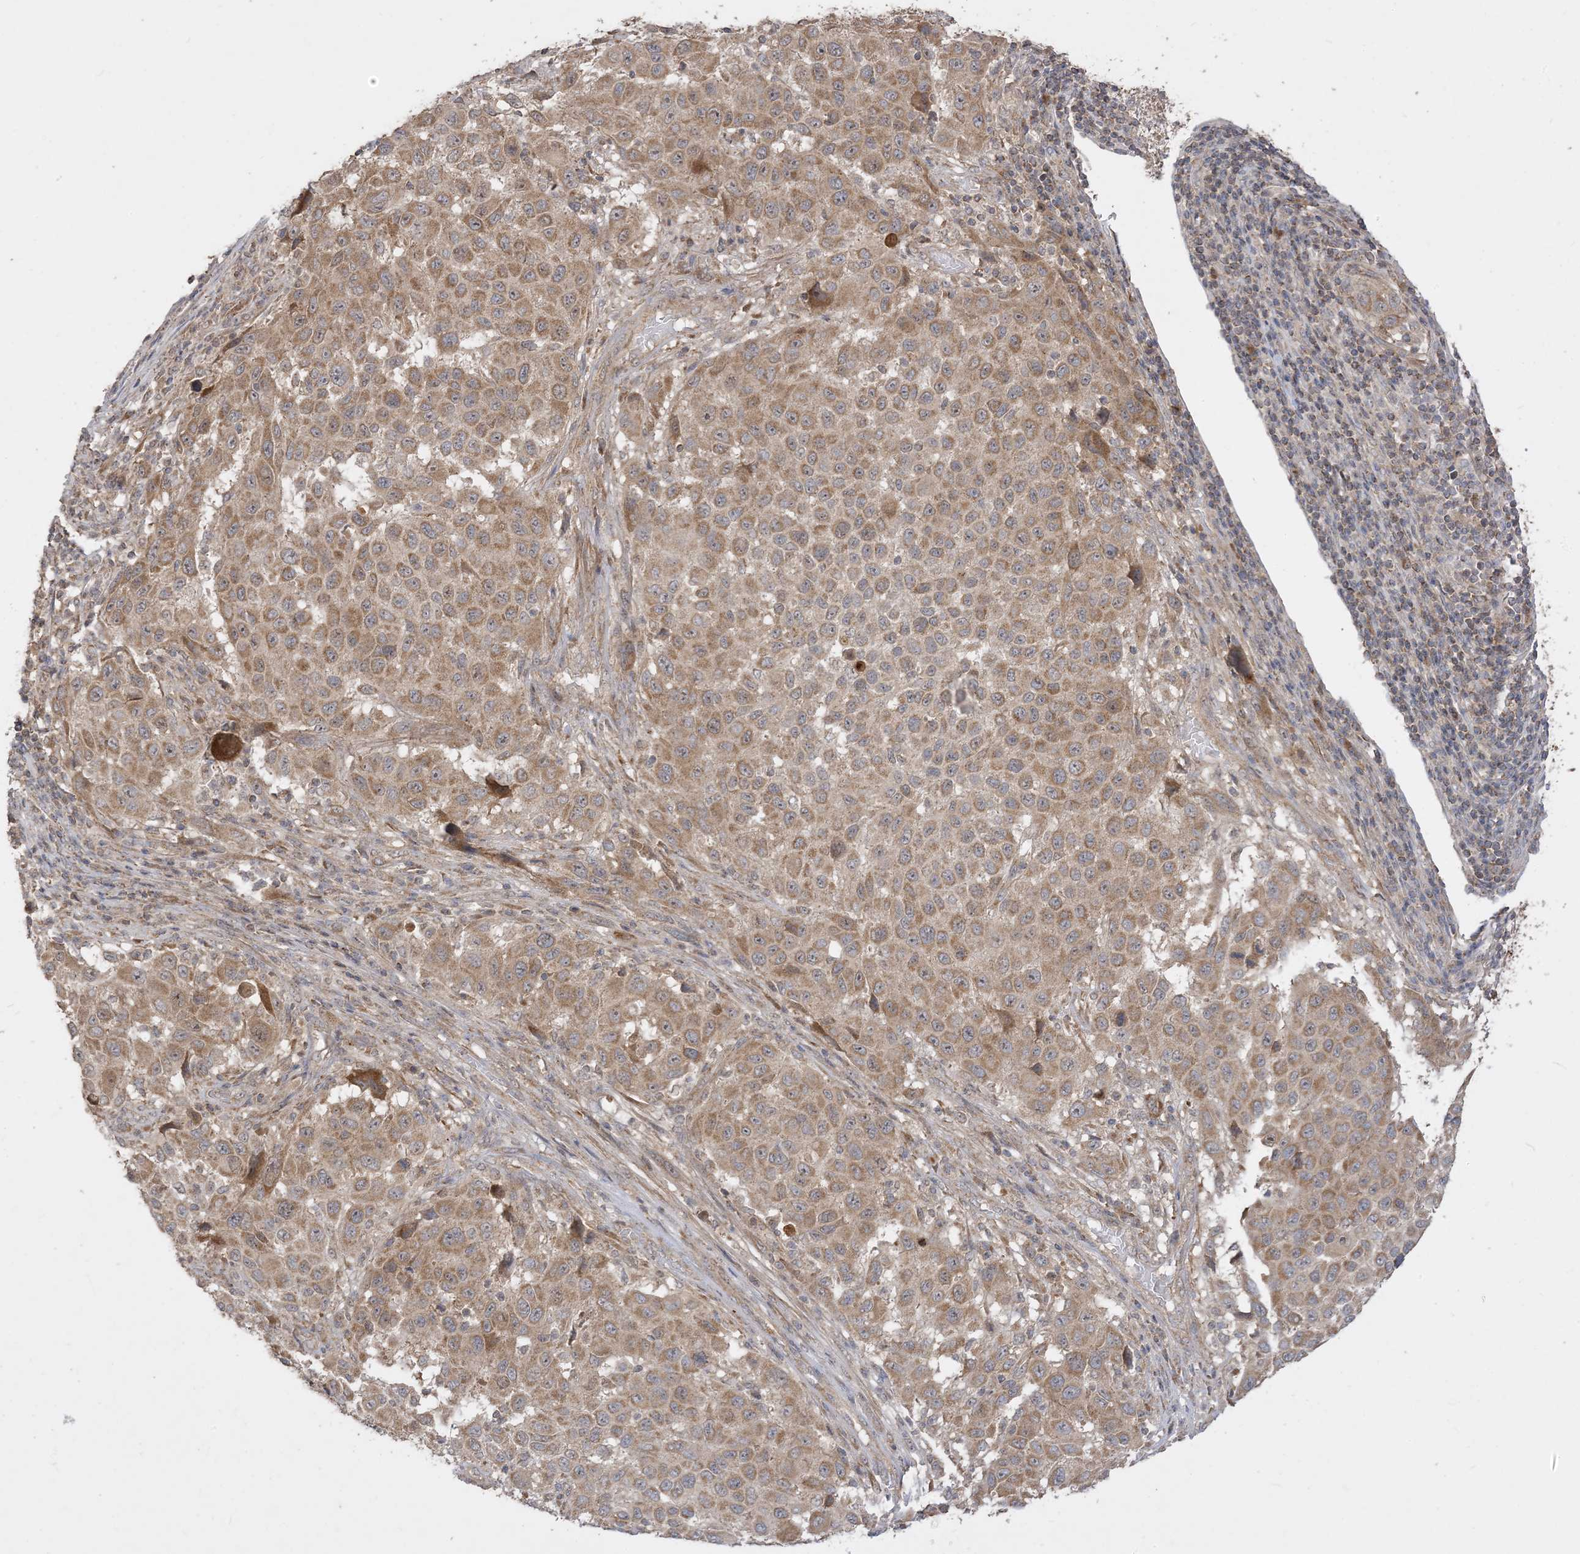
{"staining": {"intensity": "strong", "quantity": ">75%", "location": "cytoplasmic/membranous"}, "tissue": "melanoma", "cell_type": "Tumor cells", "image_type": "cancer", "snomed": [{"axis": "morphology", "description": "Malignant melanoma, Metastatic site"}, {"axis": "topography", "description": "Lymph node"}], "caption": "Immunohistochemical staining of melanoma demonstrates high levels of strong cytoplasmic/membranous protein staining in approximately >75% of tumor cells. (DAB (3,3'-diaminobenzidine) = brown stain, brightfield microscopy at high magnification).", "gene": "SIRT3", "patient": {"sex": "male", "age": 61}}